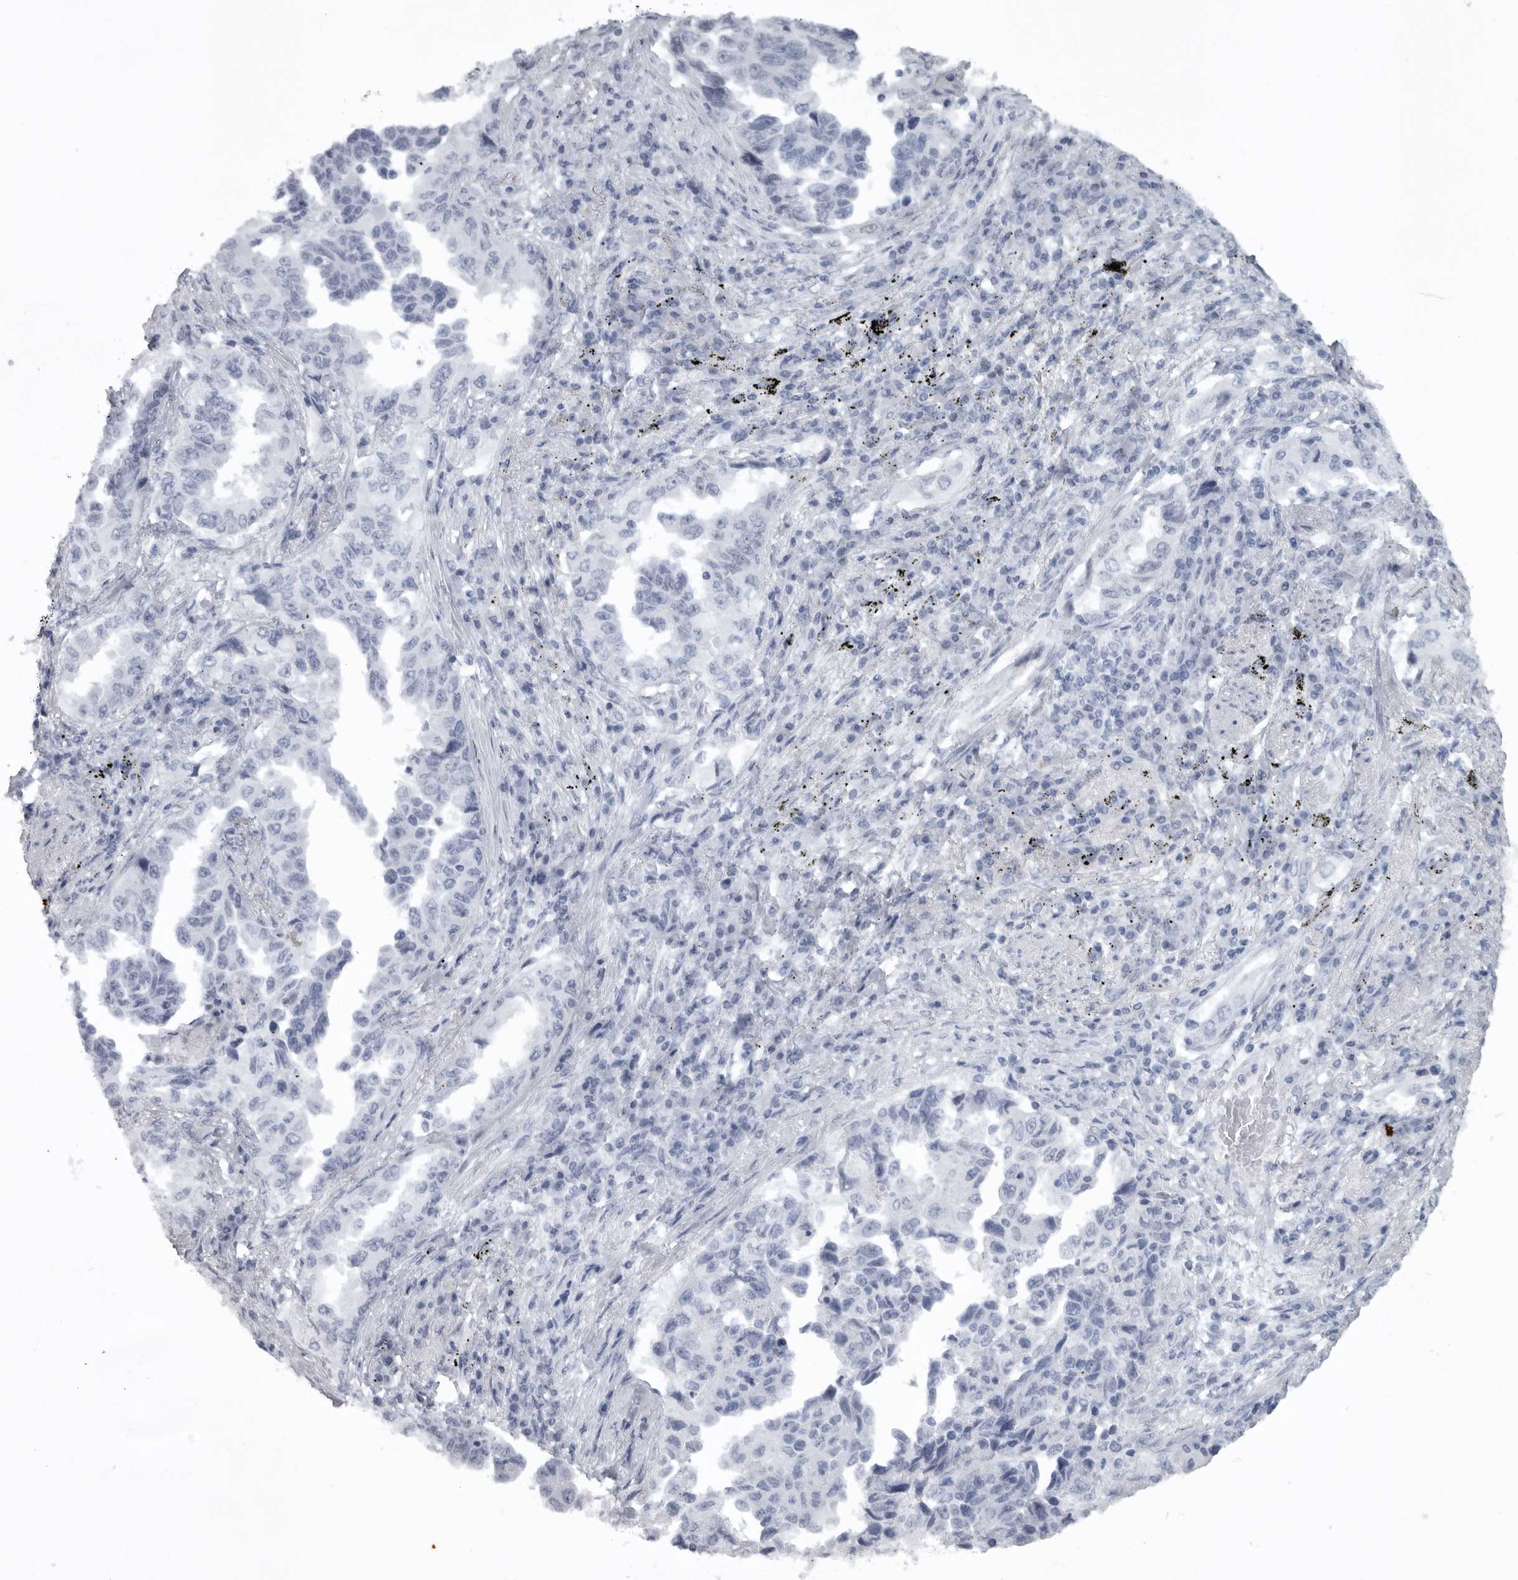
{"staining": {"intensity": "negative", "quantity": "none", "location": "none"}, "tissue": "lung cancer", "cell_type": "Tumor cells", "image_type": "cancer", "snomed": [{"axis": "morphology", "description": "Adenocarcinoma, NOS"}, {"axis": "topography", "description": "Lung"}], "caption": "Protein analysis of lung cancer (adenocarcinoma) displays no significant staining in tumor cells. Brightfield microscopy of IHC stained with DAB (brown) and hematoxylin (blue), captured at high magnification.", "gene": "HMGN3", "patient": {"sex": "female", "age": 51}}